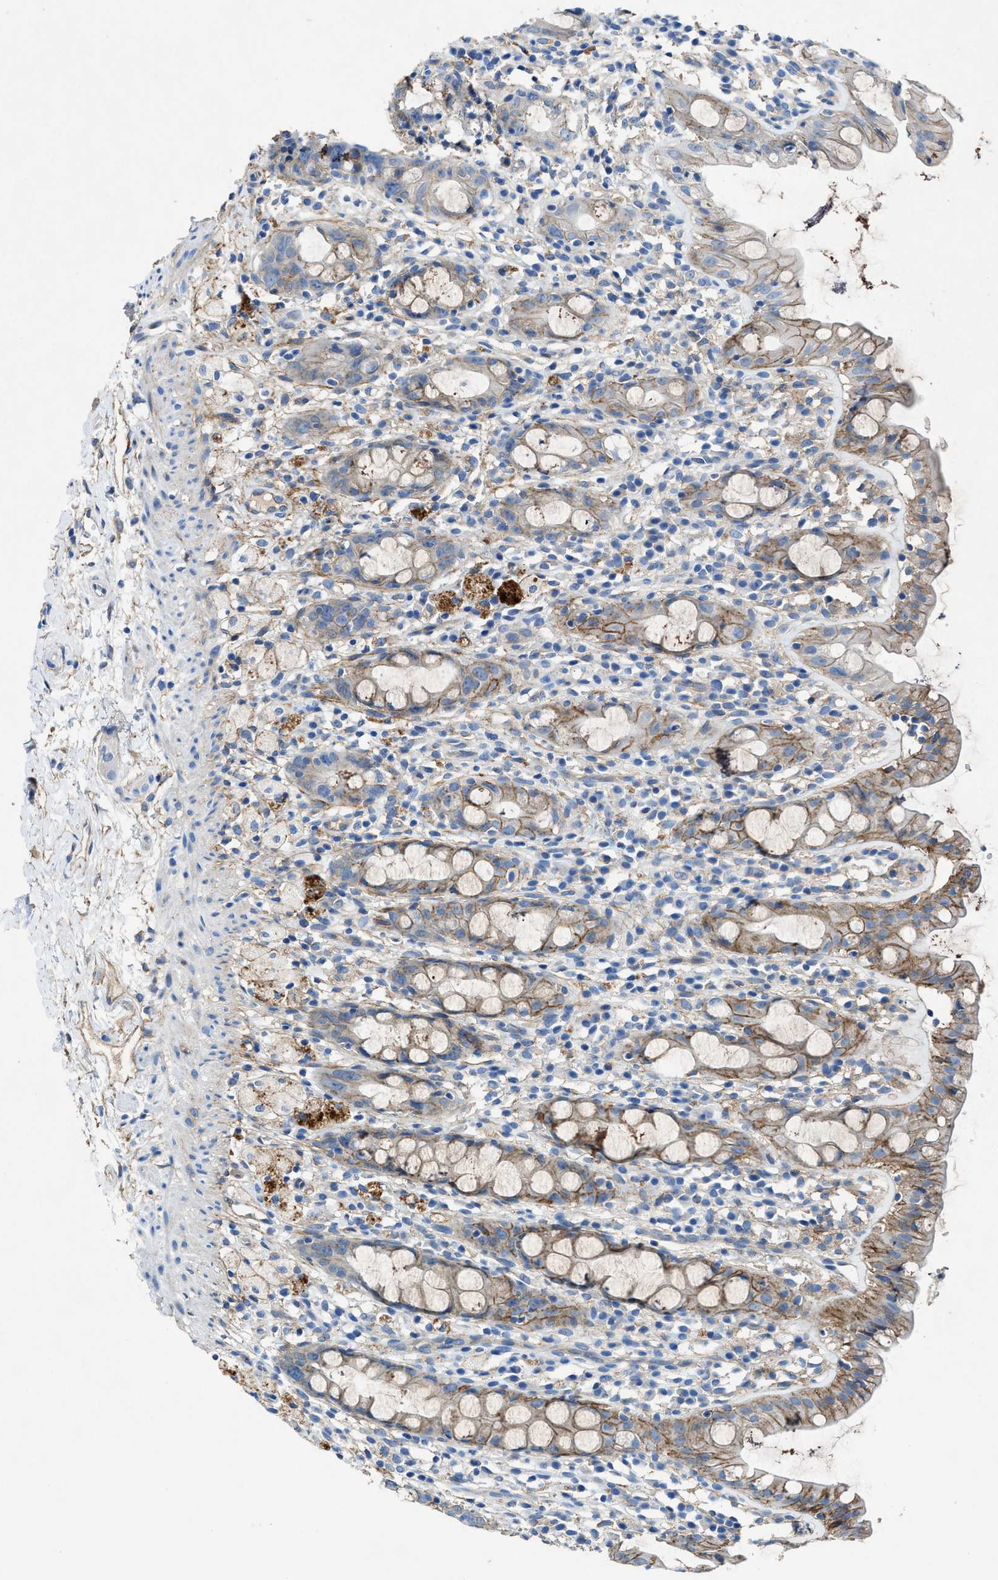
{"staining": {"intensity": "moderate", "quantity": "25%-75%", "location": "cytoplasmic/membranous"}, "tissue": "rectum", "cell_type": "Glandular cells", "image_type": "normal", "snomed": [{"axis": "morphology", "description": "Normal tissue, NOS"}, {"axis": "topography", "description": "Rectum"}], "caption": "The micrograph exhibits immunohistochemical staining of benign rectum. There is moderate cytoplasmic/membranous staining is present in approximately 25%-75% of glandular cells.", "gene": "PTGFRN", "patient": {"sex": "male", "age": 44}}